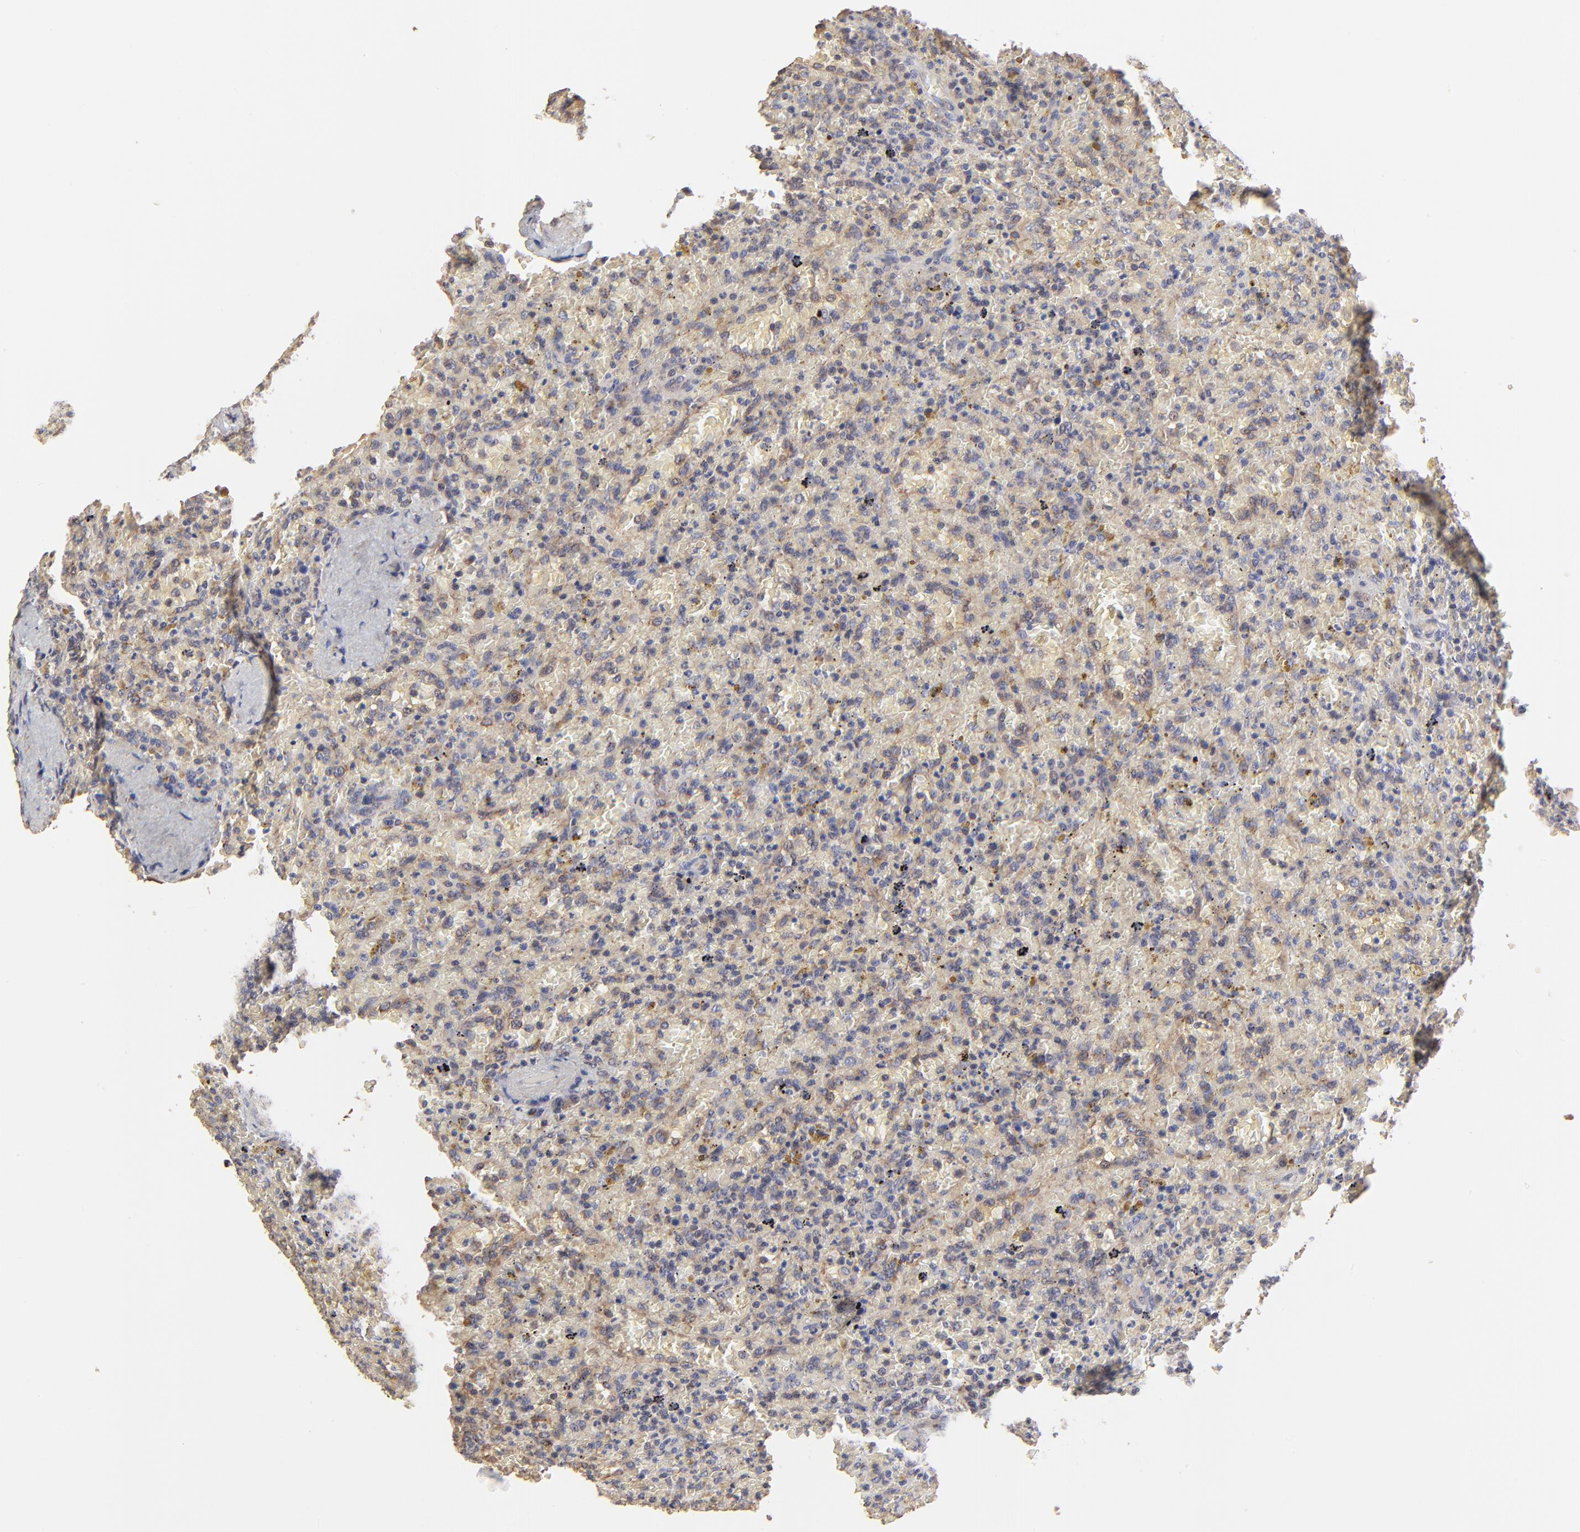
{"staining": {"intensity": "moderate", "quantity": "25%-75%", "location": "cytoplasmic/membranous"}, "tissue": "lymphoma", "cell_type": "Tumor cells", "image_type": "cancer", "snomed": [{"axis": "morphology", "description": "Malignant lymphoma, non-Hodgkin's type, High grade"}, {"axis": "topography", "description": "Spleen"}, {"axis": "topography", "description": "Lymph node"}], "caption": "Immunohistochemical staining of high-grade malignant lymphoma, non-Hodgkin's type demonstrates medium levels of moderate cytoplasmic/membranous staining in about 25%-75% of tumor cells. (brown staining indicates protein expression, while blue staining denotes nuclei).", "gene": "ELP2", "patient": {"sex": "female", "age": 70}}